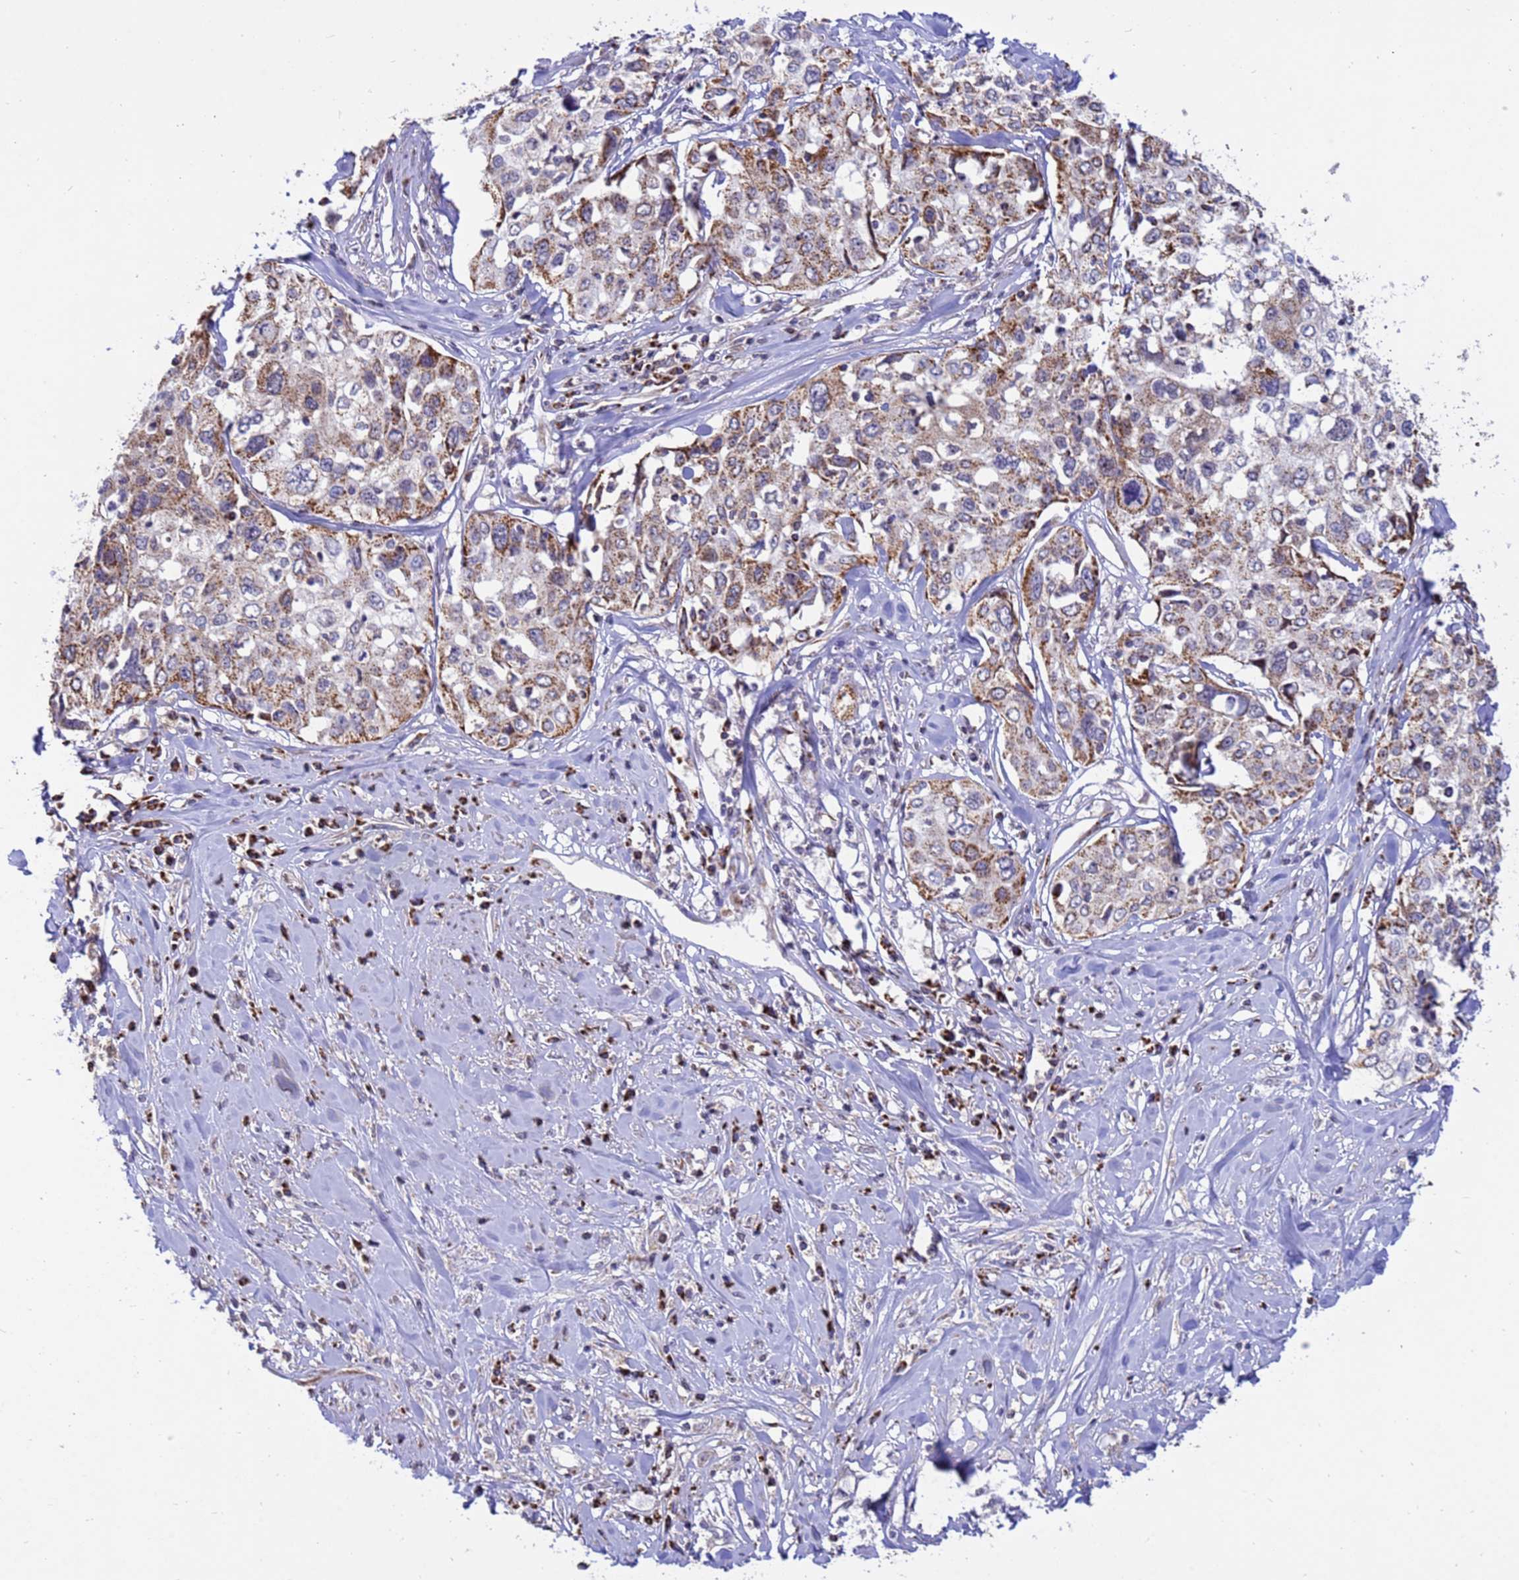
{"staining": {"intensity": "moderate", "quantity": "25%-75%", "location": "cytoplasmic/membranous"}, "tissue": "cervical cancer", "cell_type": "Tumor cells", "image_type": "cancer", "snomed": [{"axis": "morphology", "description": "Squamous cell carcinoma, NOS"}, {"axis": "topography", "description": "Cervix"}], "caption": "Cervical cancer was stained to show a protein in brown. There is medium levels of moderate cytoplasmic/membranous expression in about 25%-75% of tumor cells. (brown staining indicates protein expression, while blue staining denotes nuclei).", "gene": "TUBGCP3", "patient": {"sex": "female", "age": 31}}